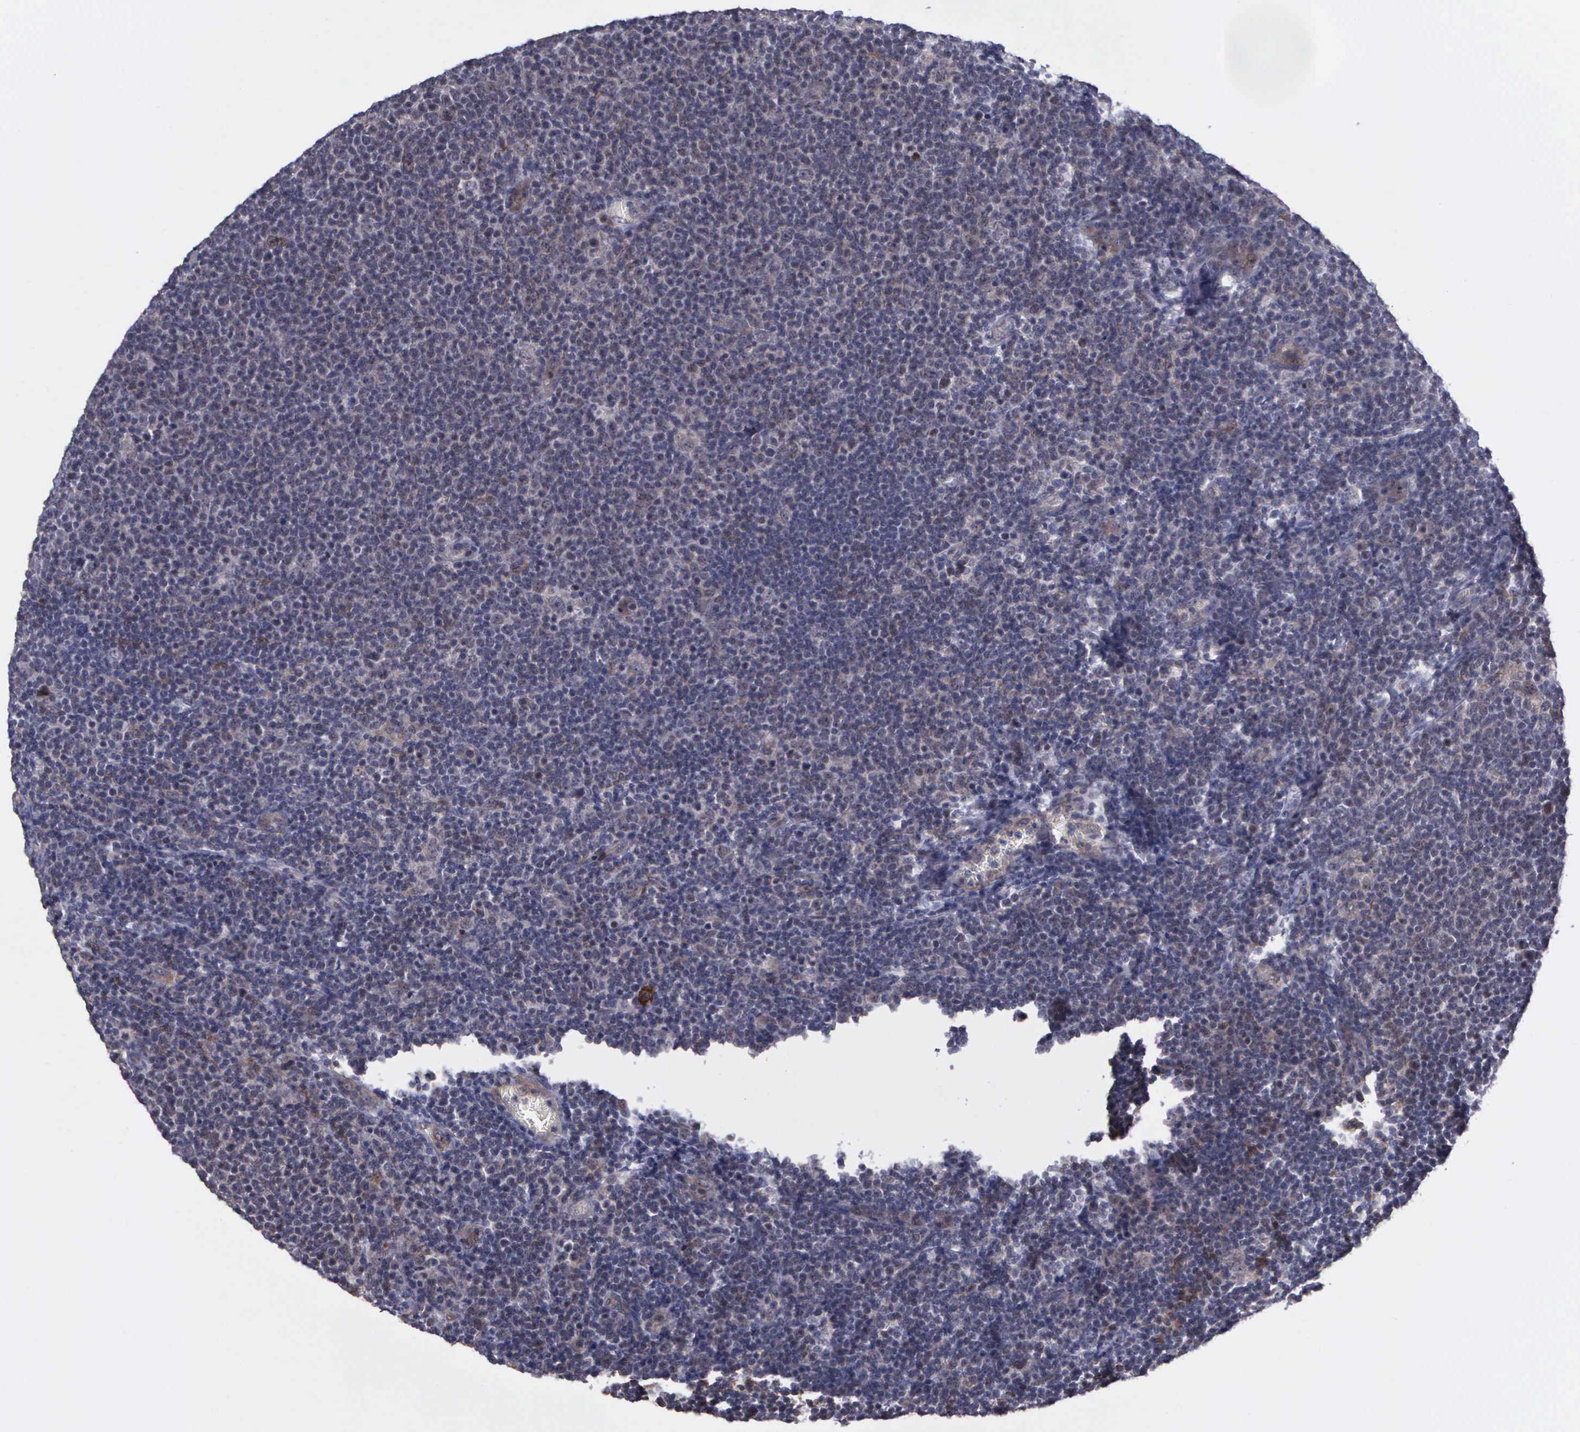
{"staining": {"intensity": "weak", "quantity": "<25%", "location": "cytoplasmic/membranous"}, "tissue": "lymphoma", "cell_type": "Tumor cells", "image_type": "cancer", "snomed": [{"axis": "morphology", "description": "Malignant lymphoma, non-Hodgkin's type, Low grade"}, {"axis": "topography", "description": "Lymph node"}], "caption": "IHC of human malignant lymphoma, non-Hodgkin's type (low-grade) reveals no staining in tumor cells.", "gene": "MAP3K9", "patient": {"sex": "male", "age": 74}}